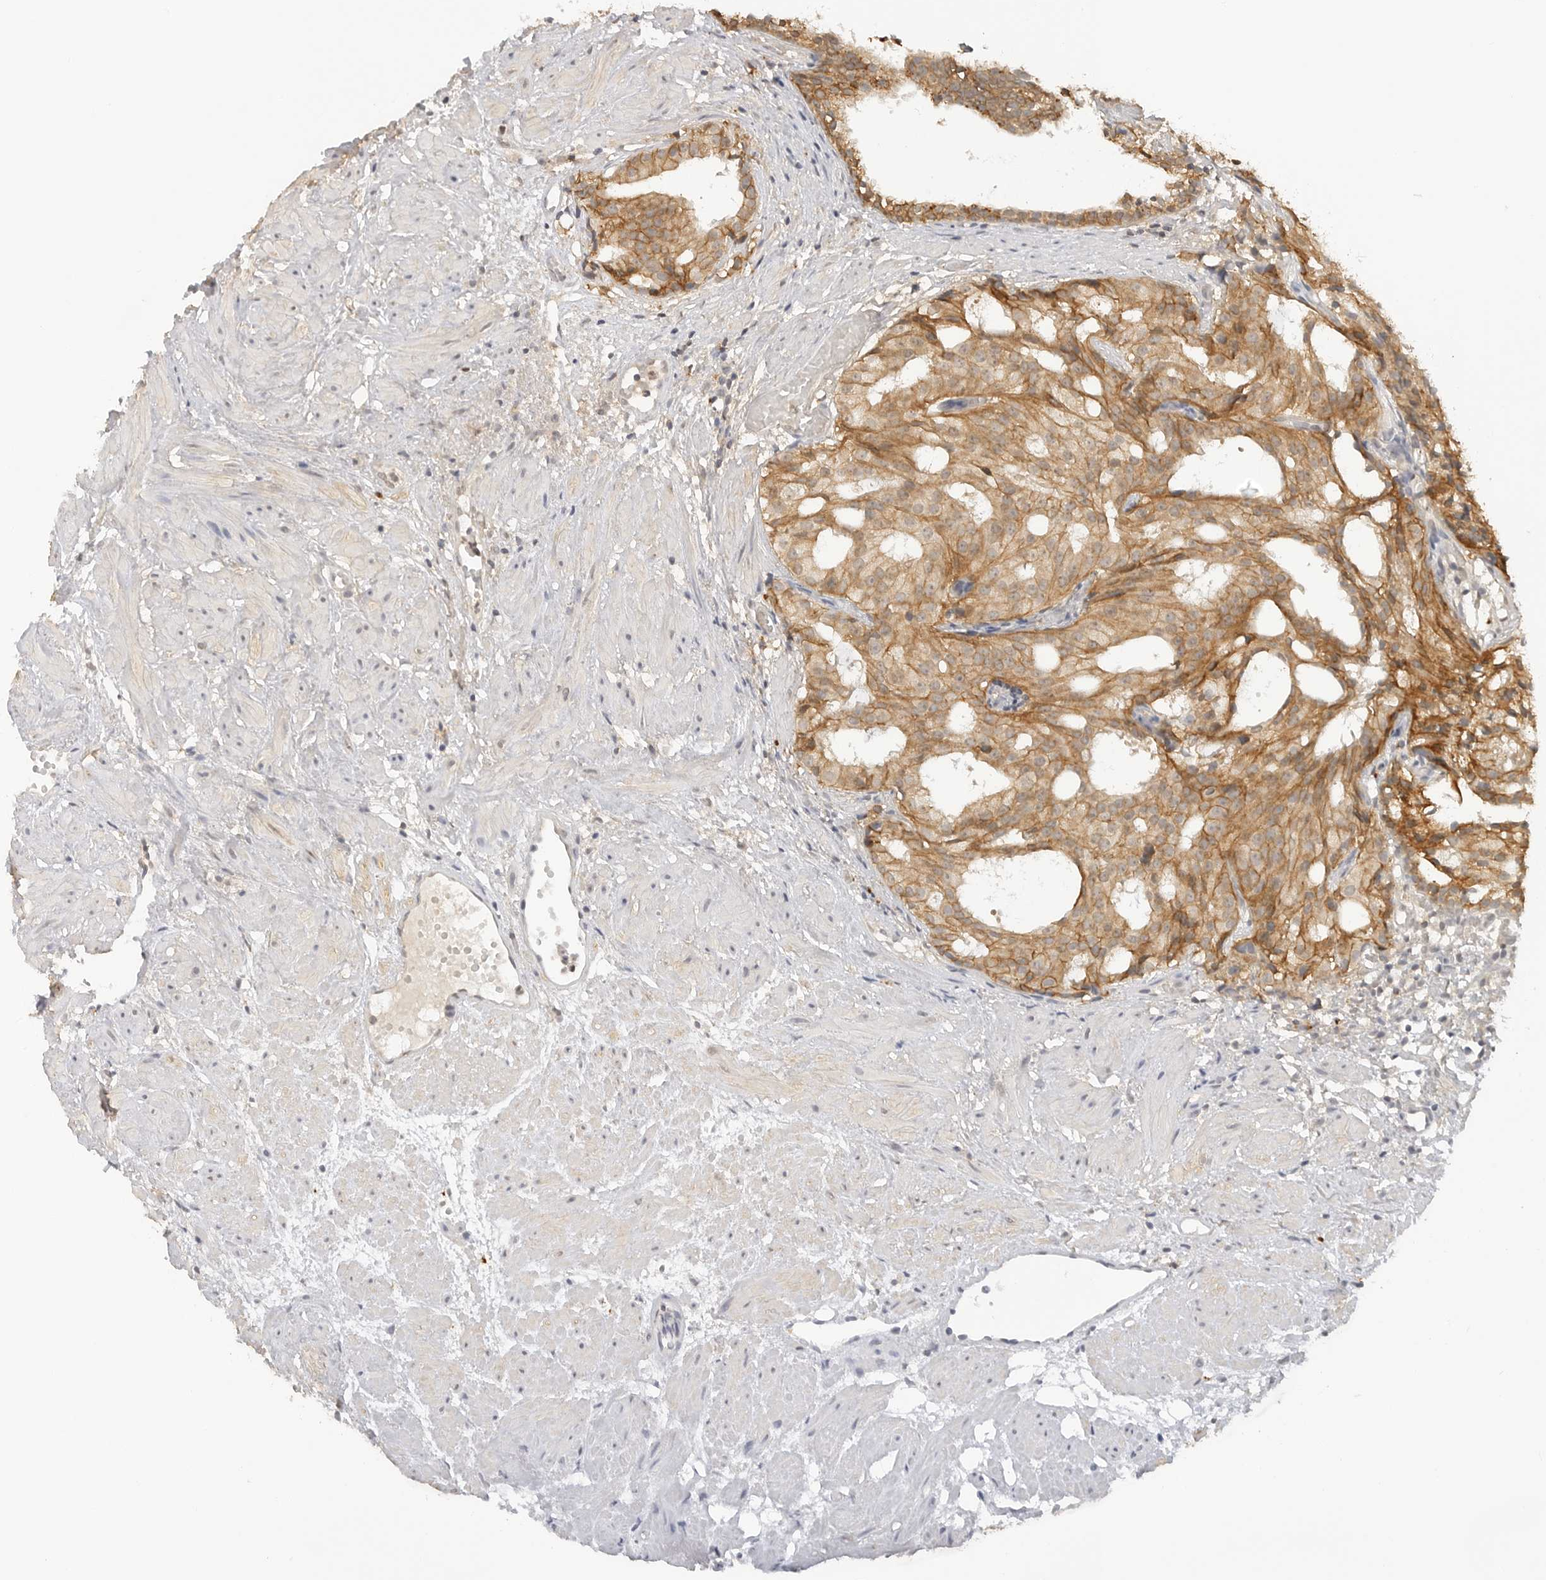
{"staining": {"intensity": "moderate", "quantity": ">75%", "location": "cytoplasmic/membranous"}, "tissue": "prostate cancer", "cell_type": "Tumor cells", "image_type": "cancer", "snomed": [{"axis": "morphology", "description": "Adenocarcinoma, Low grade"}, {"axis": "topography", "description": "Prostate"}], "caption": "High-power microscopy captured an IHC micrograph of prostate adenocarcinoma (low-grade), revealing moderate cytoplasmic/membranous staining in about >75% of tumor cells.", "gene": "EPHA1", "patient": {"sex": "male", "age": 88}}